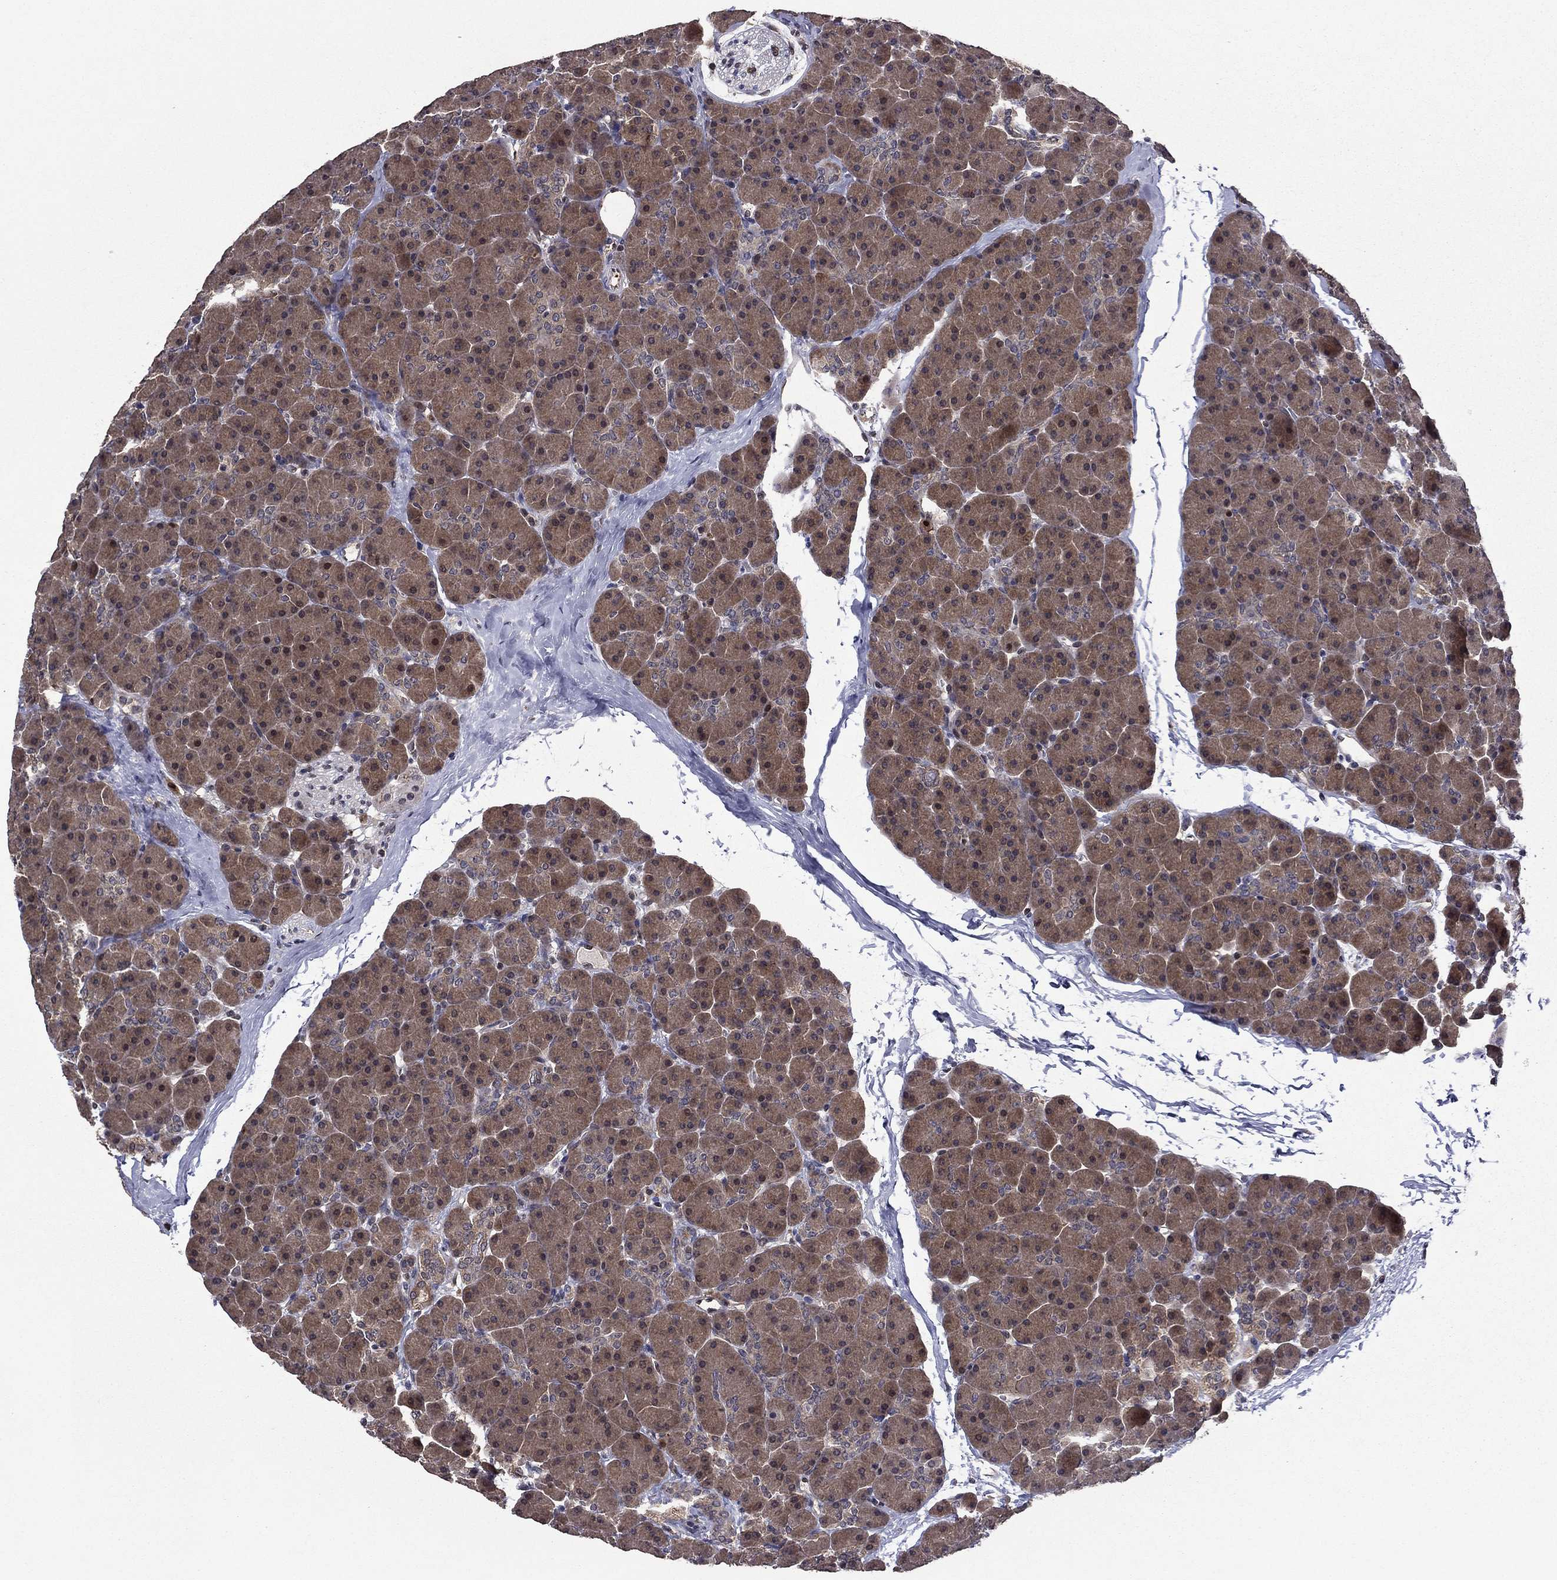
{"staining": {"intensity": "moderate", "quantity": ">75%", "location": "cytoplasmic/membranous"}, "tissue": "pancreas", "cell_type": "Exocrine glandular cells", "image_type": "normal", "snomed": [{"axis": "morphology", "description": "Normal tissue, NOS"}, {"axis": "topography", "description": "Pancreas"}], "caption": "Immunohistochemistry (DAB) staining of unremarkable pancreas reveals moderate cytoplasmic/membranous protein positivity in about >75% of exocrine glandular cells. (Stains: DAB (3,3'-diaminobenzidine) in brown, nuclei in blue, Microscopy: brightfield microscopy at high magnification).", "gene": "APPBP2", "patient": {"sex": "female", "age": 44}}